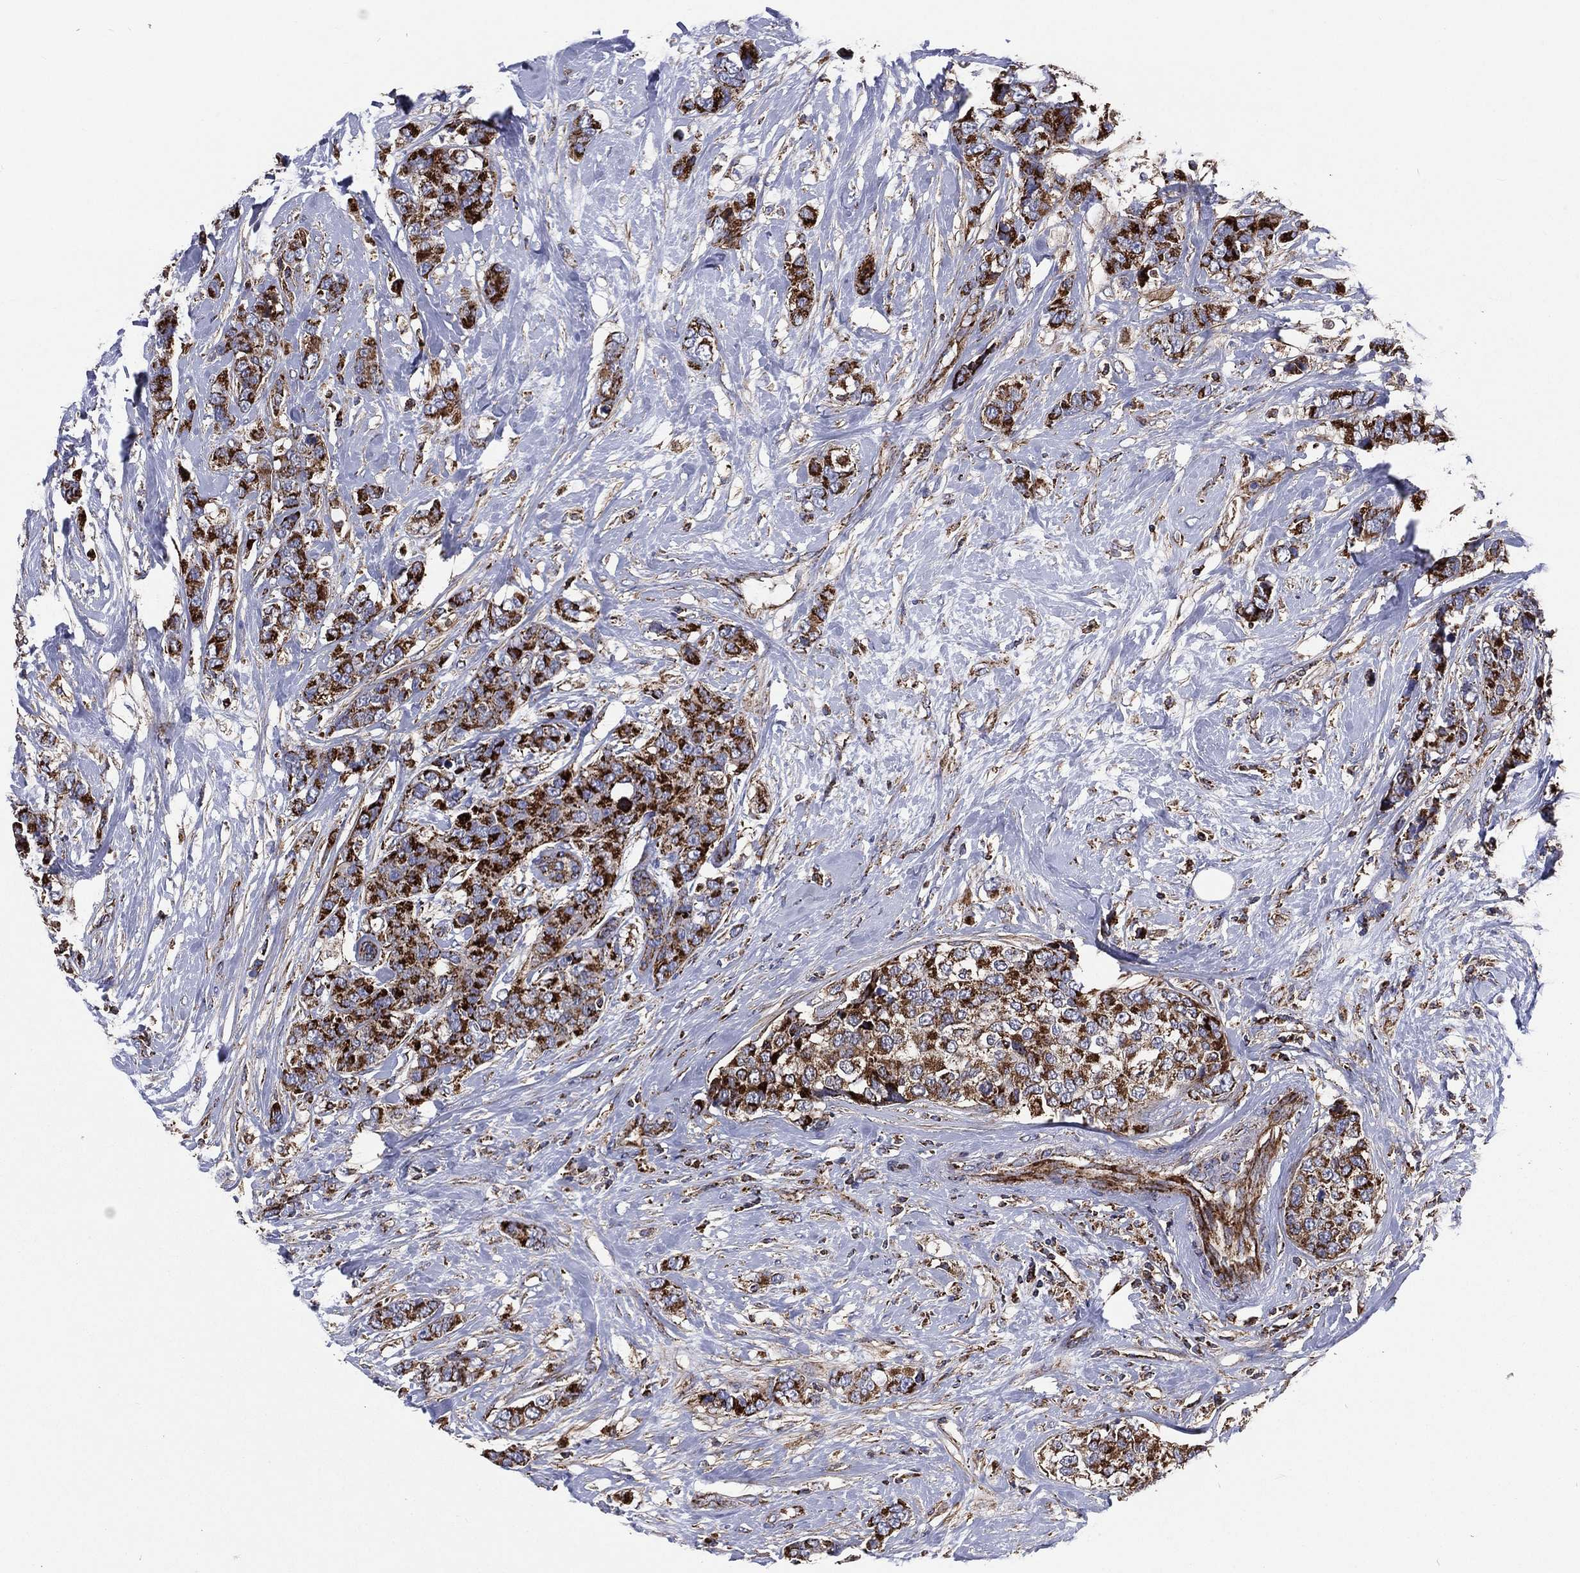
{"staining": {"intensity": "strong", "quantity": ">75%", "location": "cytoplasmic/membranous"}, "tissue": "breast cancer", "cell_type": "Tumor cells", "image_type": "cancer", "snomed": [{"axis": "morphology", "description": "Lobular carcinoma"}, {"axis": "topography", "description": "Breast"}], "caption": "High-power microscopy captured an immunohistochemistry (IHC) photomicrograph of breast cancer (lobular carcinoma), revealing strong cytoplasmic/membranous staining in about >75% of tumor cells.", "gene": "ANKRD37", "patient": {"sex": "female", "age": 59}}